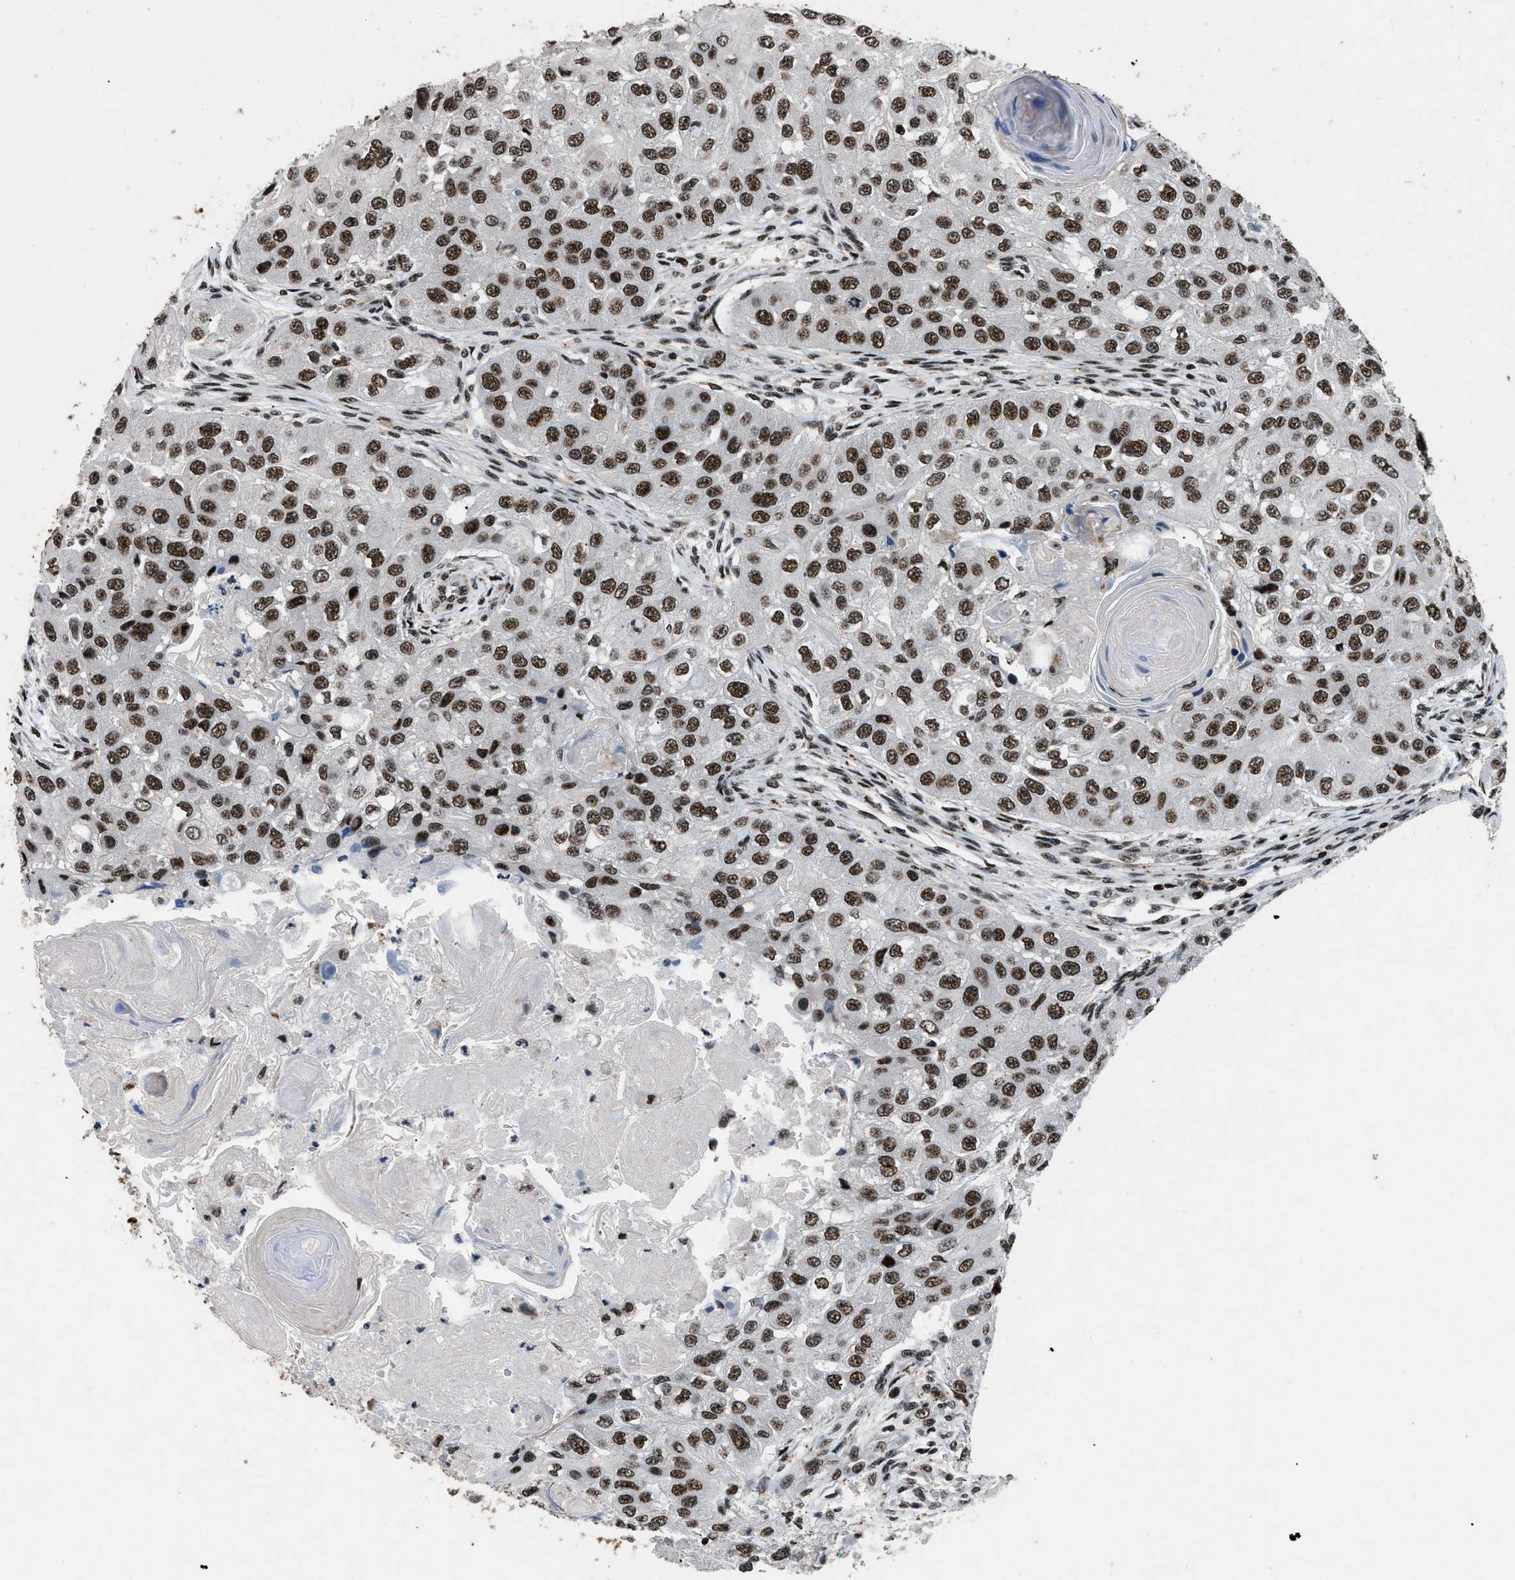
{"staining": {"intensity": "strong", "quantity": ">75%", "location": "nuclear"}, "tissue": "head and neck cancer", "cell_type": "Tumor cells", "image_type": "cancer", "snomed": [{"axis": "morphology", "description": "Normal tissue, NOS"}, {"axis": "morphology", "description": "Squamous cell carcinoma, NOS"}, {"axis": "topography", "description": "Skeletal muscle"}, {"axis": "topography", "description": "Head-Neck"}], "caption": "Head and neck squamous cell carcinoma stained for a protein (brown) reveals strong nuclear positive positivity in approximately >75% of tumor cells.", "gene": "SMARCB1", "patient": {"sex": "male", "age": 51}}